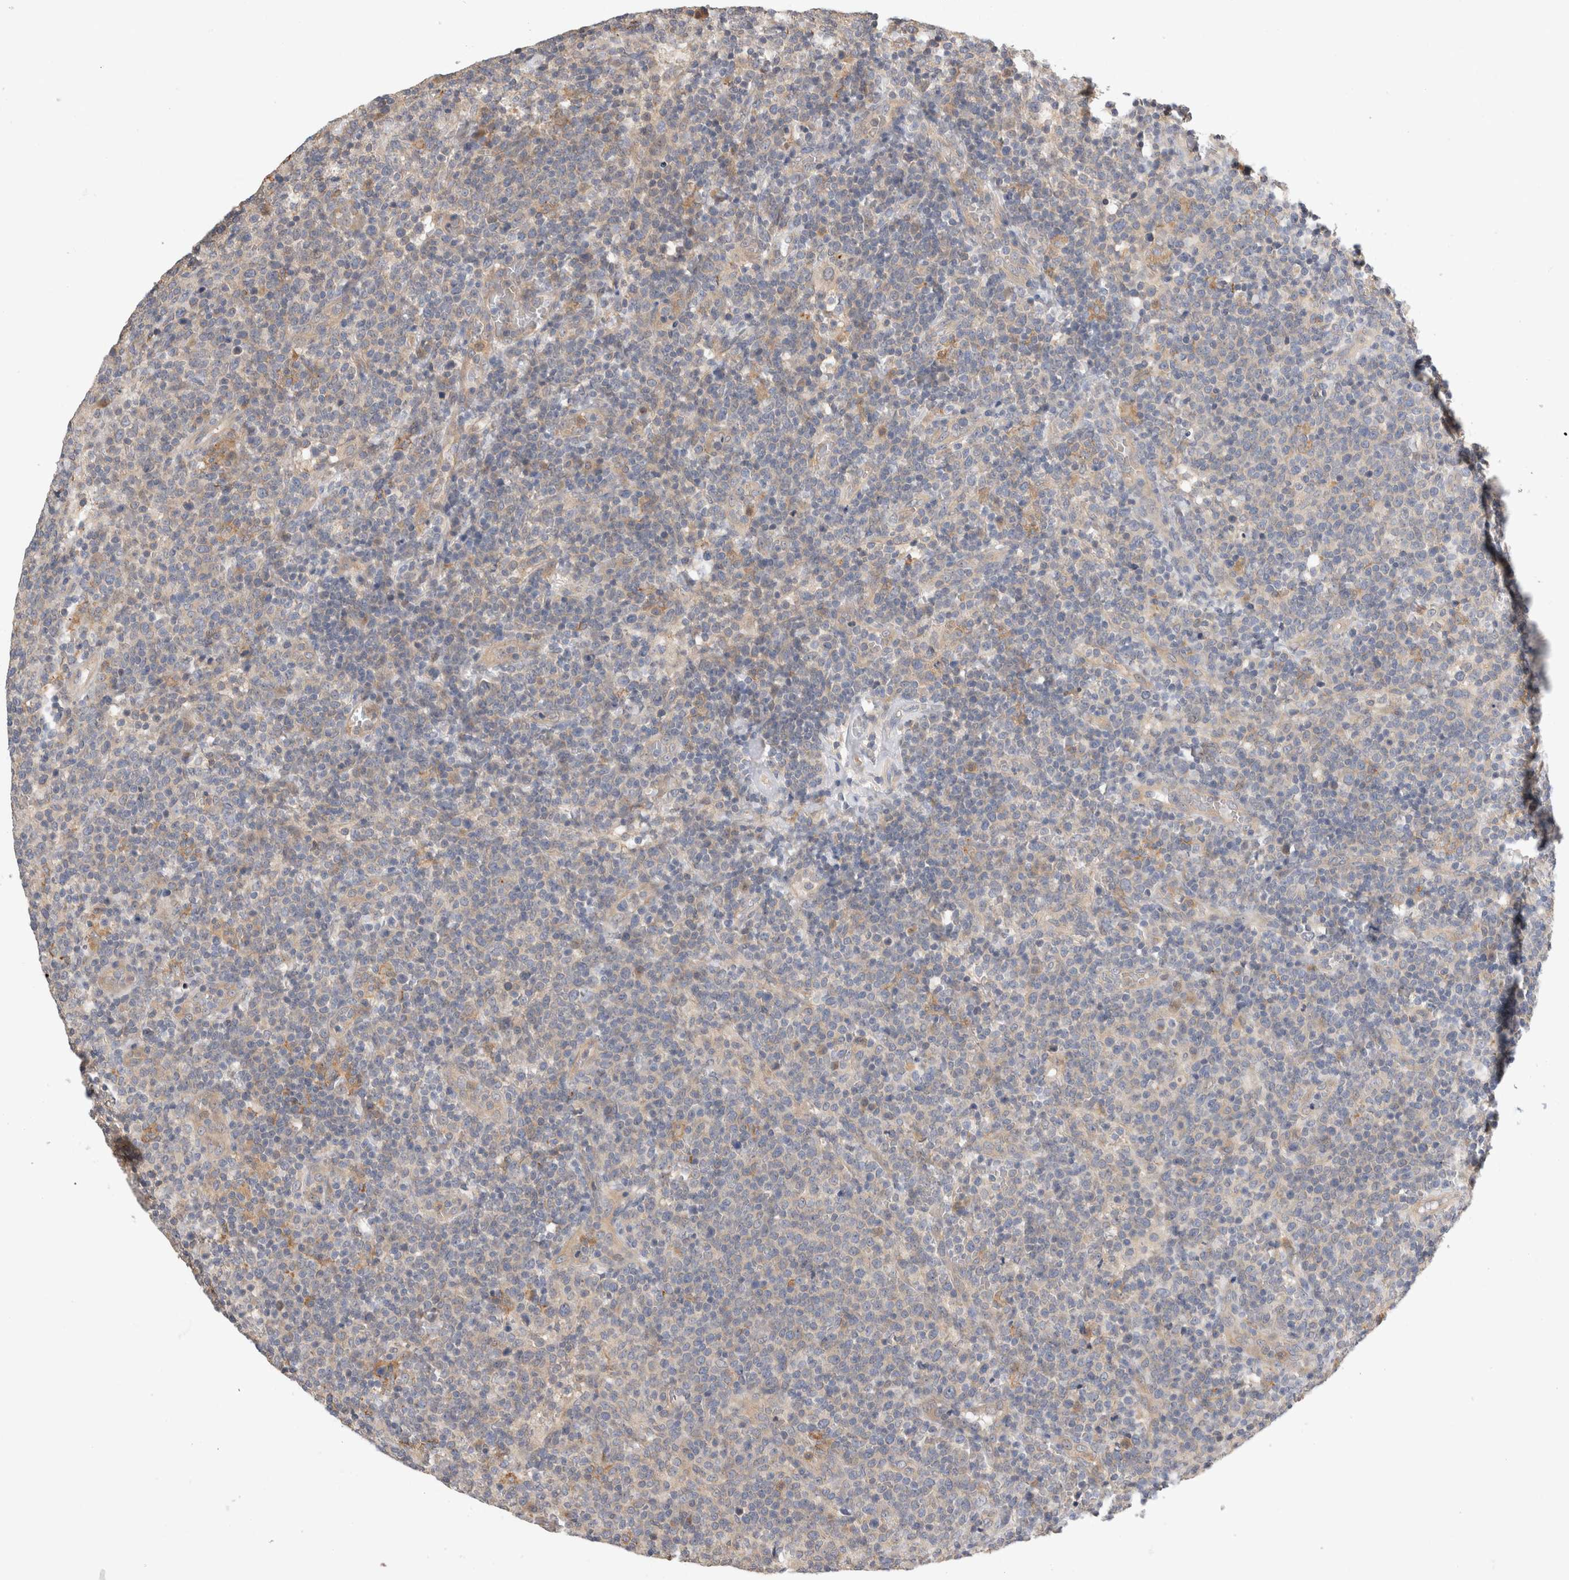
{"staining": {"intensity": "negative", "quantity": "none", "location": "none"}, "tissue": "lymphoma", "cell_type": "Tumor cells", "image_type": "cancer", "snomed": [{"axis": "morphology", "description": "Malignant lymphoma, non-Hodgkin's type, High grade"}, {"axis": "topography", "description": "Lymph node"}], "caption": "DAB (3,3'-diaminobenzidine) immunohistochemical staining of human high-grade malignant lymphoma, non-Hodgkin's type shows no significant positivity in tumor cells.", "gene": "PGM1", "patient": {"sex": "male", "age": 61}}